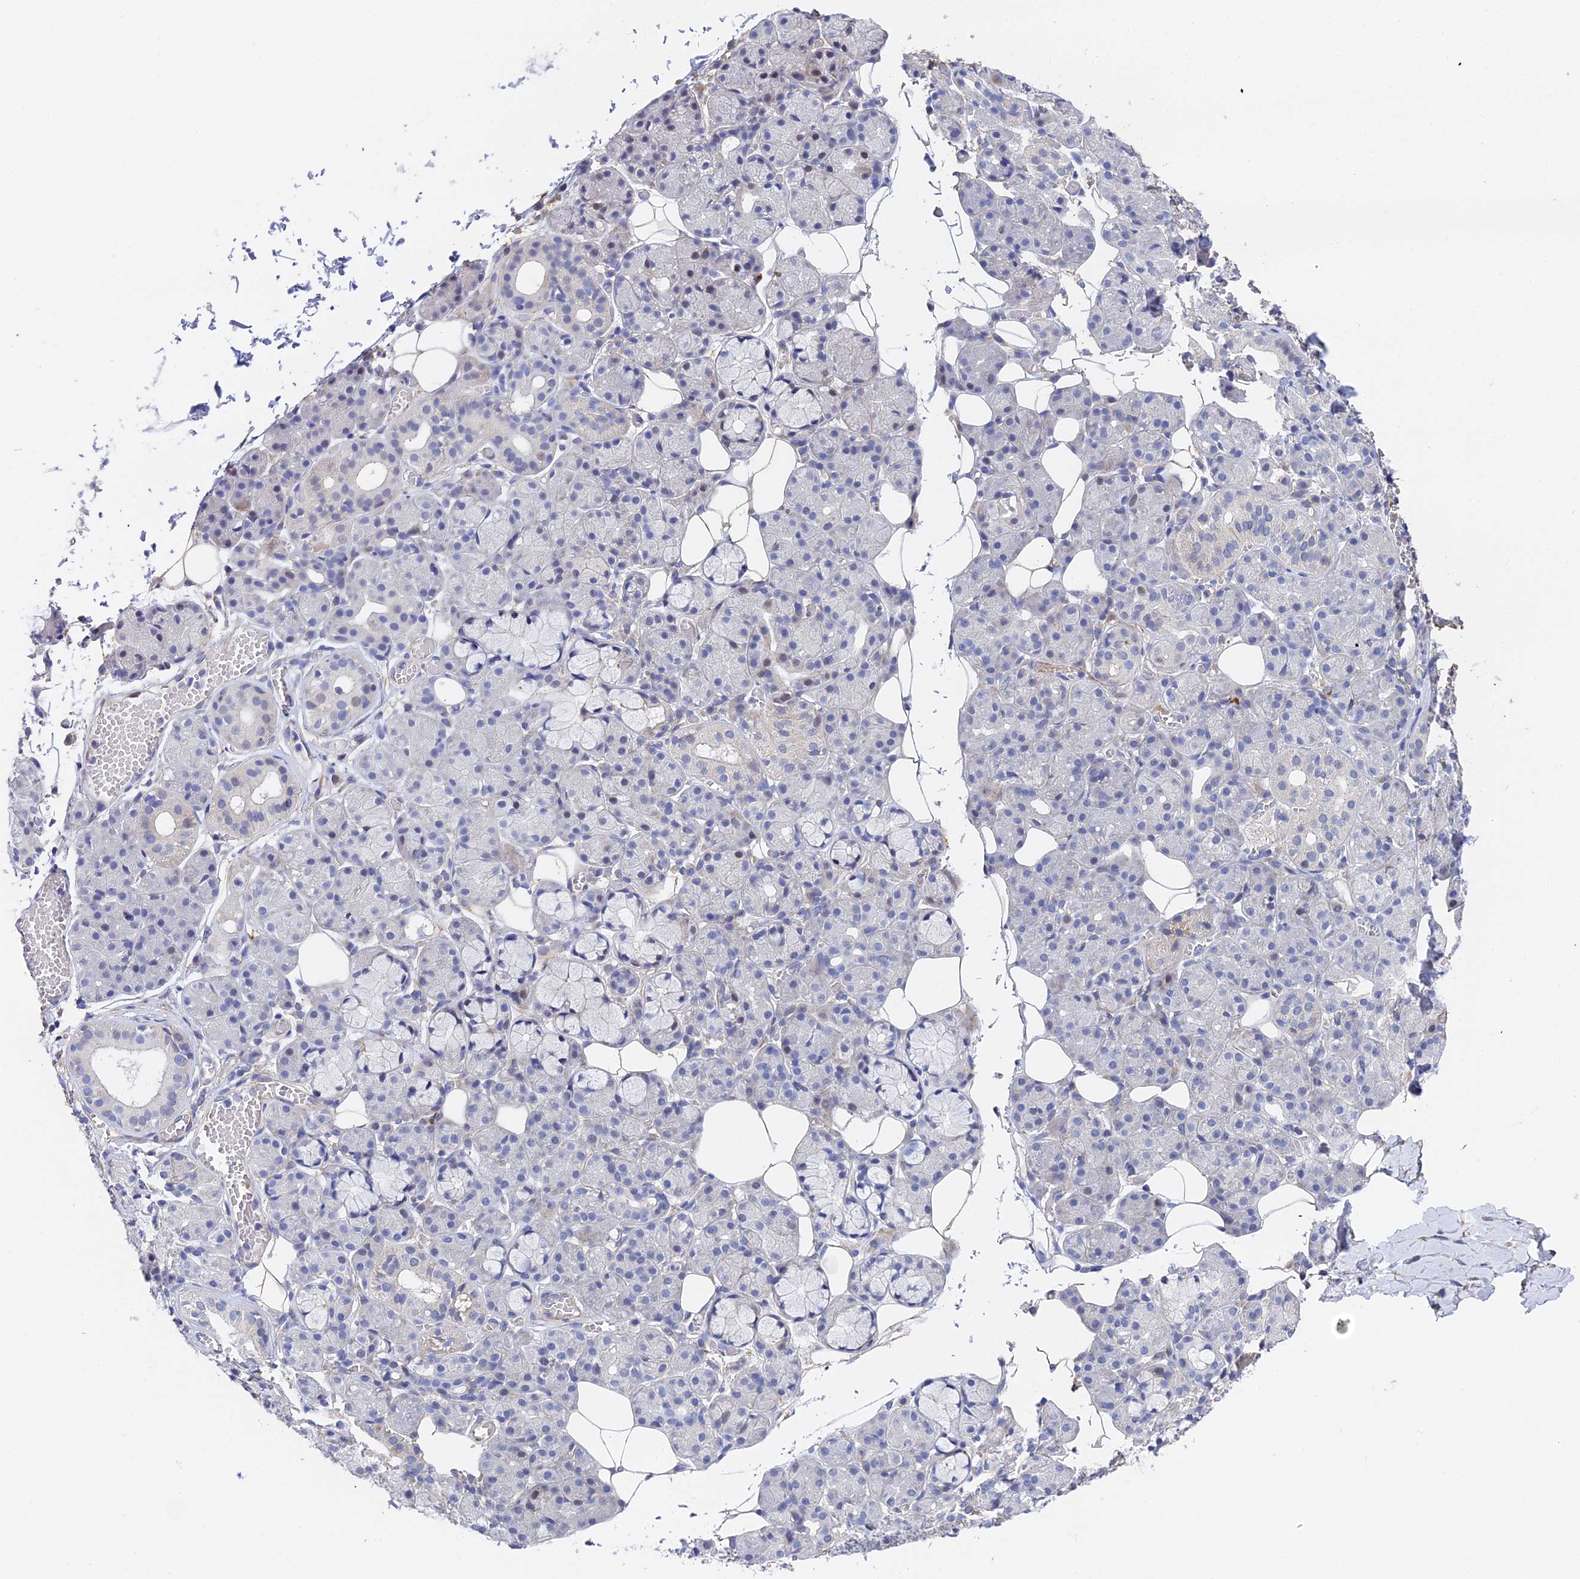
{"staining": {"intensity": "moderate", "quantity": "<25%", "location": "nuclear"}, "tissue": "salivary gland", "cell_type": "Glandular cells", "image_type": "normal", "snomed": [{"axis": "morphology", "description": "Normal tissue, NOS"}, {"axis": "topography", "description": "Salivary gland"}], "caption": "Glandular cells reveal low levels of moderate nuclear expression in about <25% of cells in unremarkable salivary gland. Using DAB (brown) and hematoxylin (blue) stains, captured at high magnification using brightfield microscopy.", "gene": "ENSG00000268674", "patient": {"sex": "male", "age": 63}}